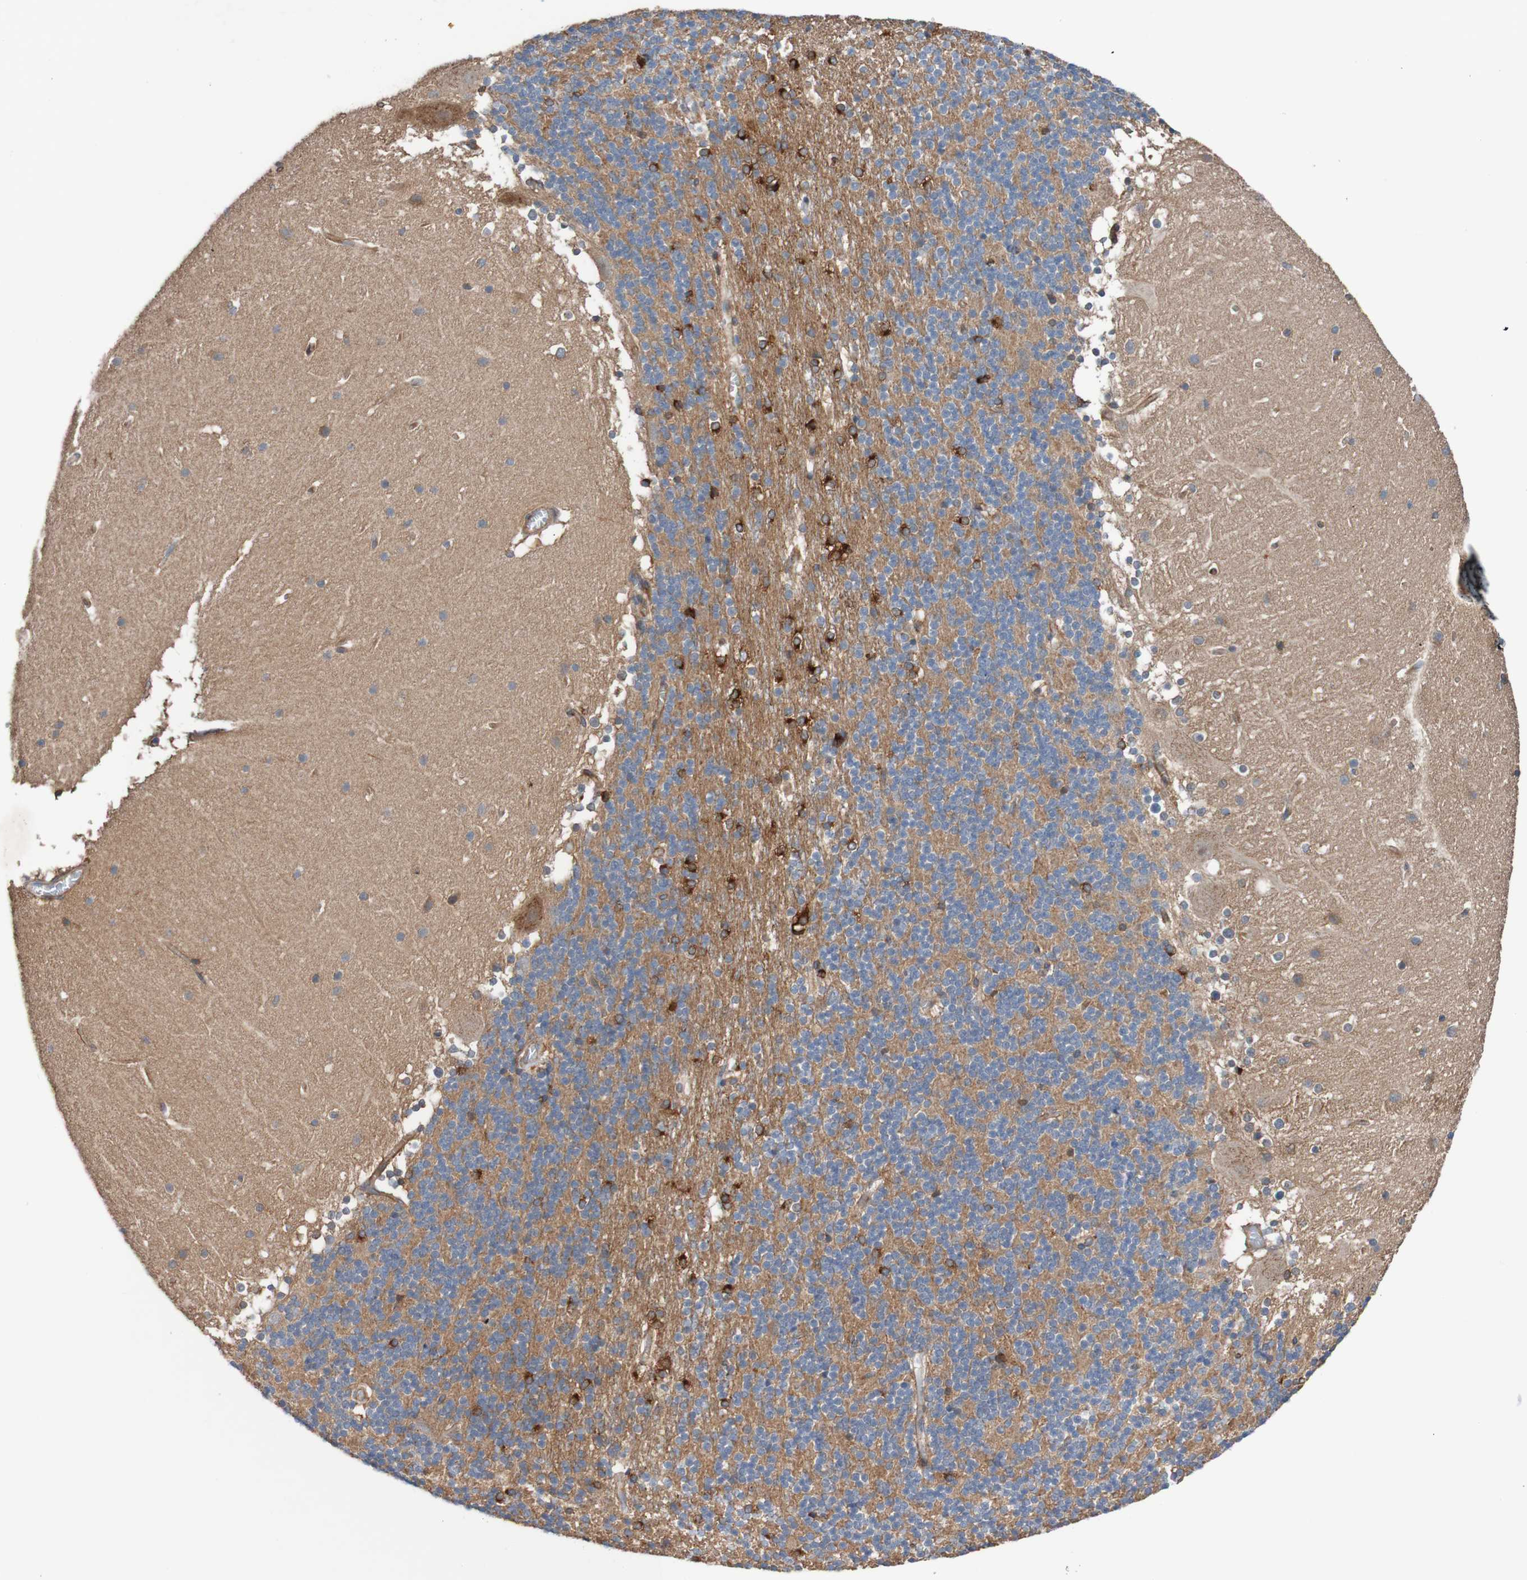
{"staining": {"intensity": "strong", "quantity": "25%-75%", "location": "cytoplasmic/membranous"}, "tissue": "cerebellum", "cell_type": "Cells in granular layer", "image_type": "normal", "snomed": [{"axis": "morphology", "description": "Normal tissue, NOS"}, {"axis": "topography", "description": "Cerebellum"}], "caption": "Immunohistochemical staining of normal cerebellum reveals strong cytoplasmic/membranous protein staining in approximately 25%-75% of cells in granular layer.", "gene": "ST8SIA6", "patient": {"sex": "female", "age": 19}}